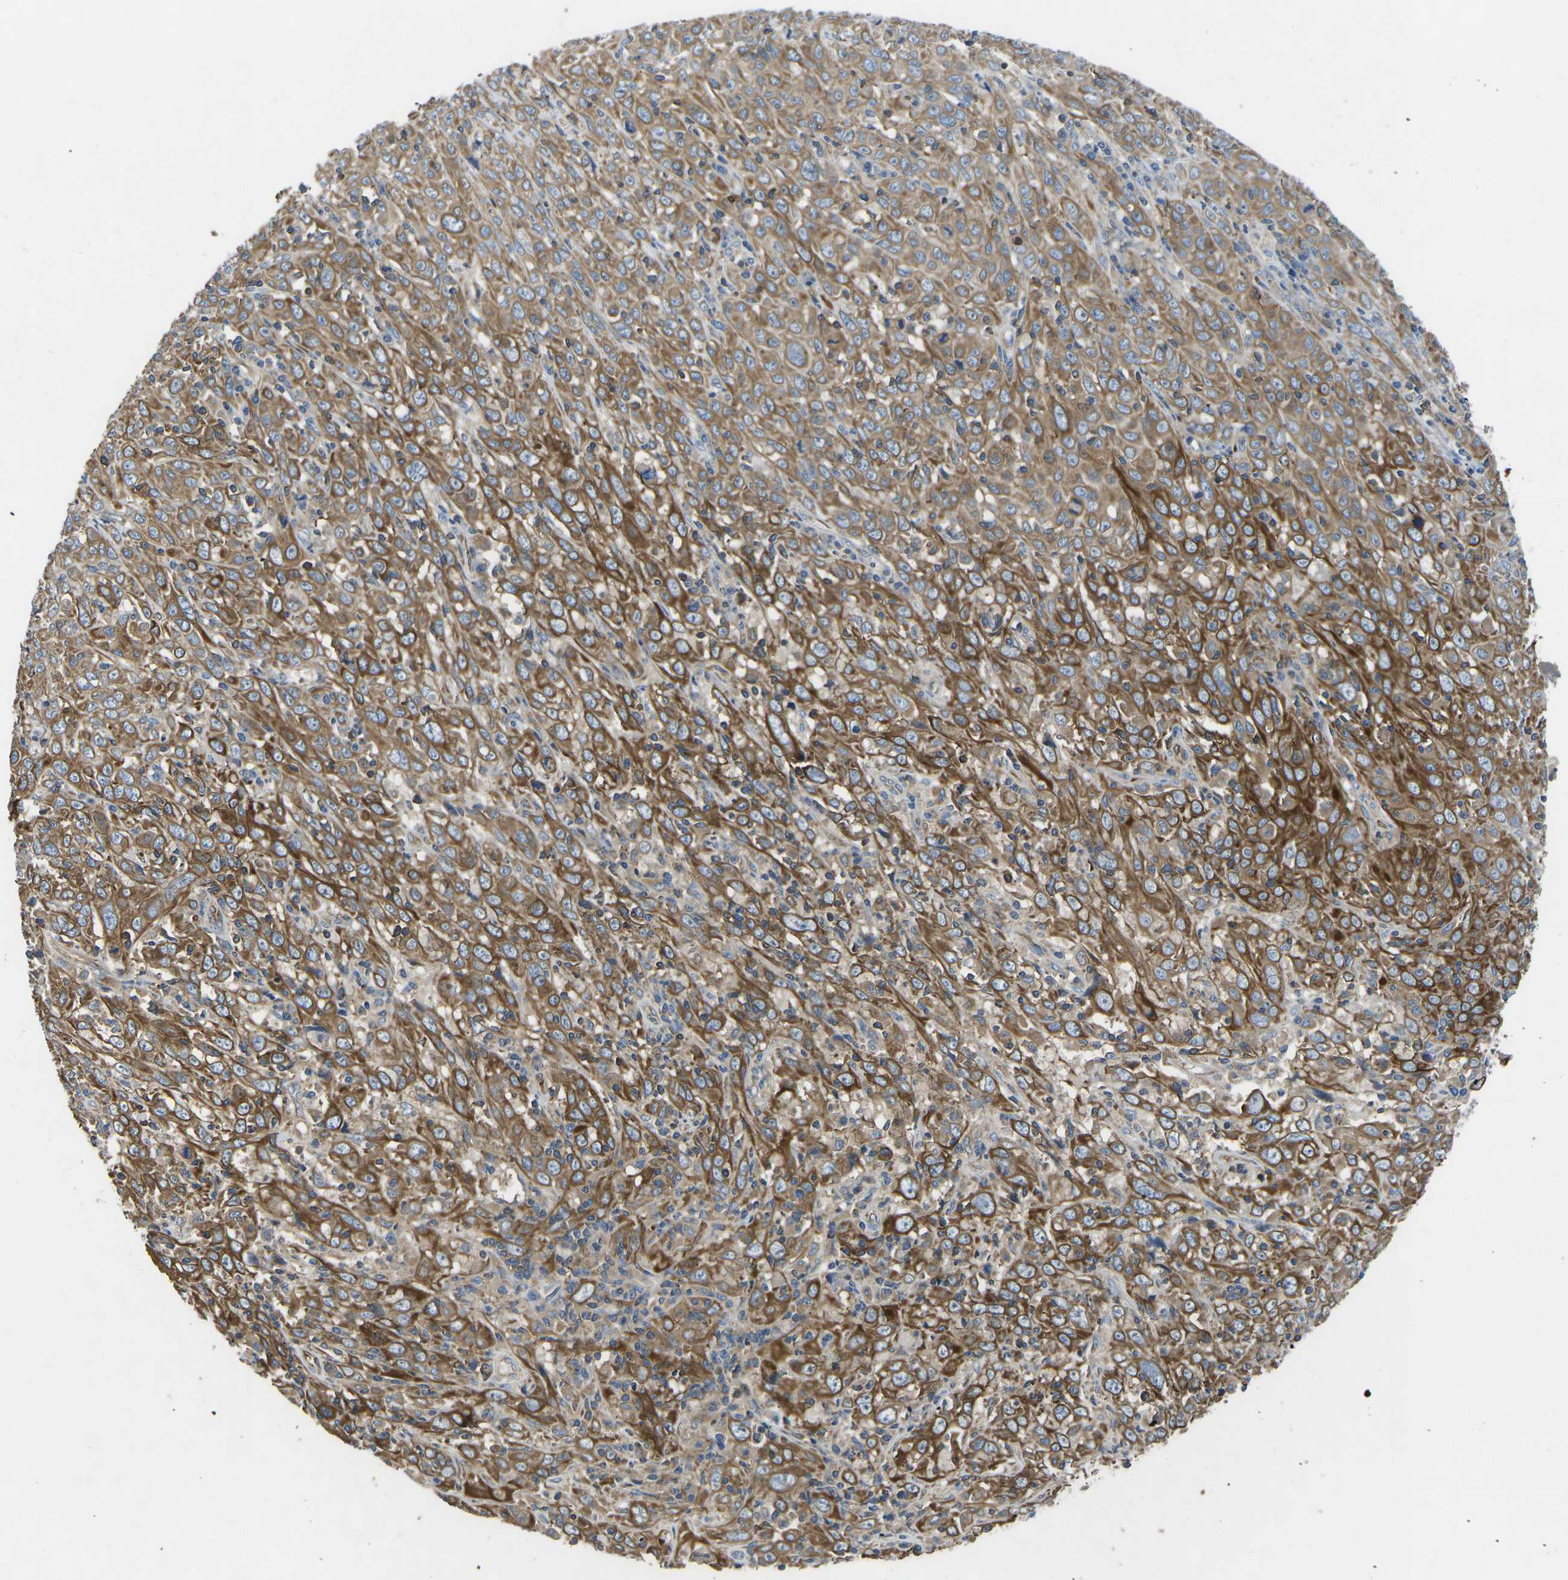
{"staining": {"intensity": "moderate", "quantity": ">75%", "location": "cytoplasmic/membranous"}, "tissue": "cervical cancer", "cell_type": "Tumor cells", "image_type": "cancer", "snomed": [{"axis": "morphology", "description": "Squamous cell carcinoma, NOS"}, {"axis": "topography", "description": "Cervix"}], "caption": "This is a histology image of immunohistochemistry staining of cervical squamous cell carcinoma, which shows moderate expression in the cytoplasmic/membranous of tumor cells.", "gene": "KCNJ15", "patient": {"sex": "female", "age": 46}}